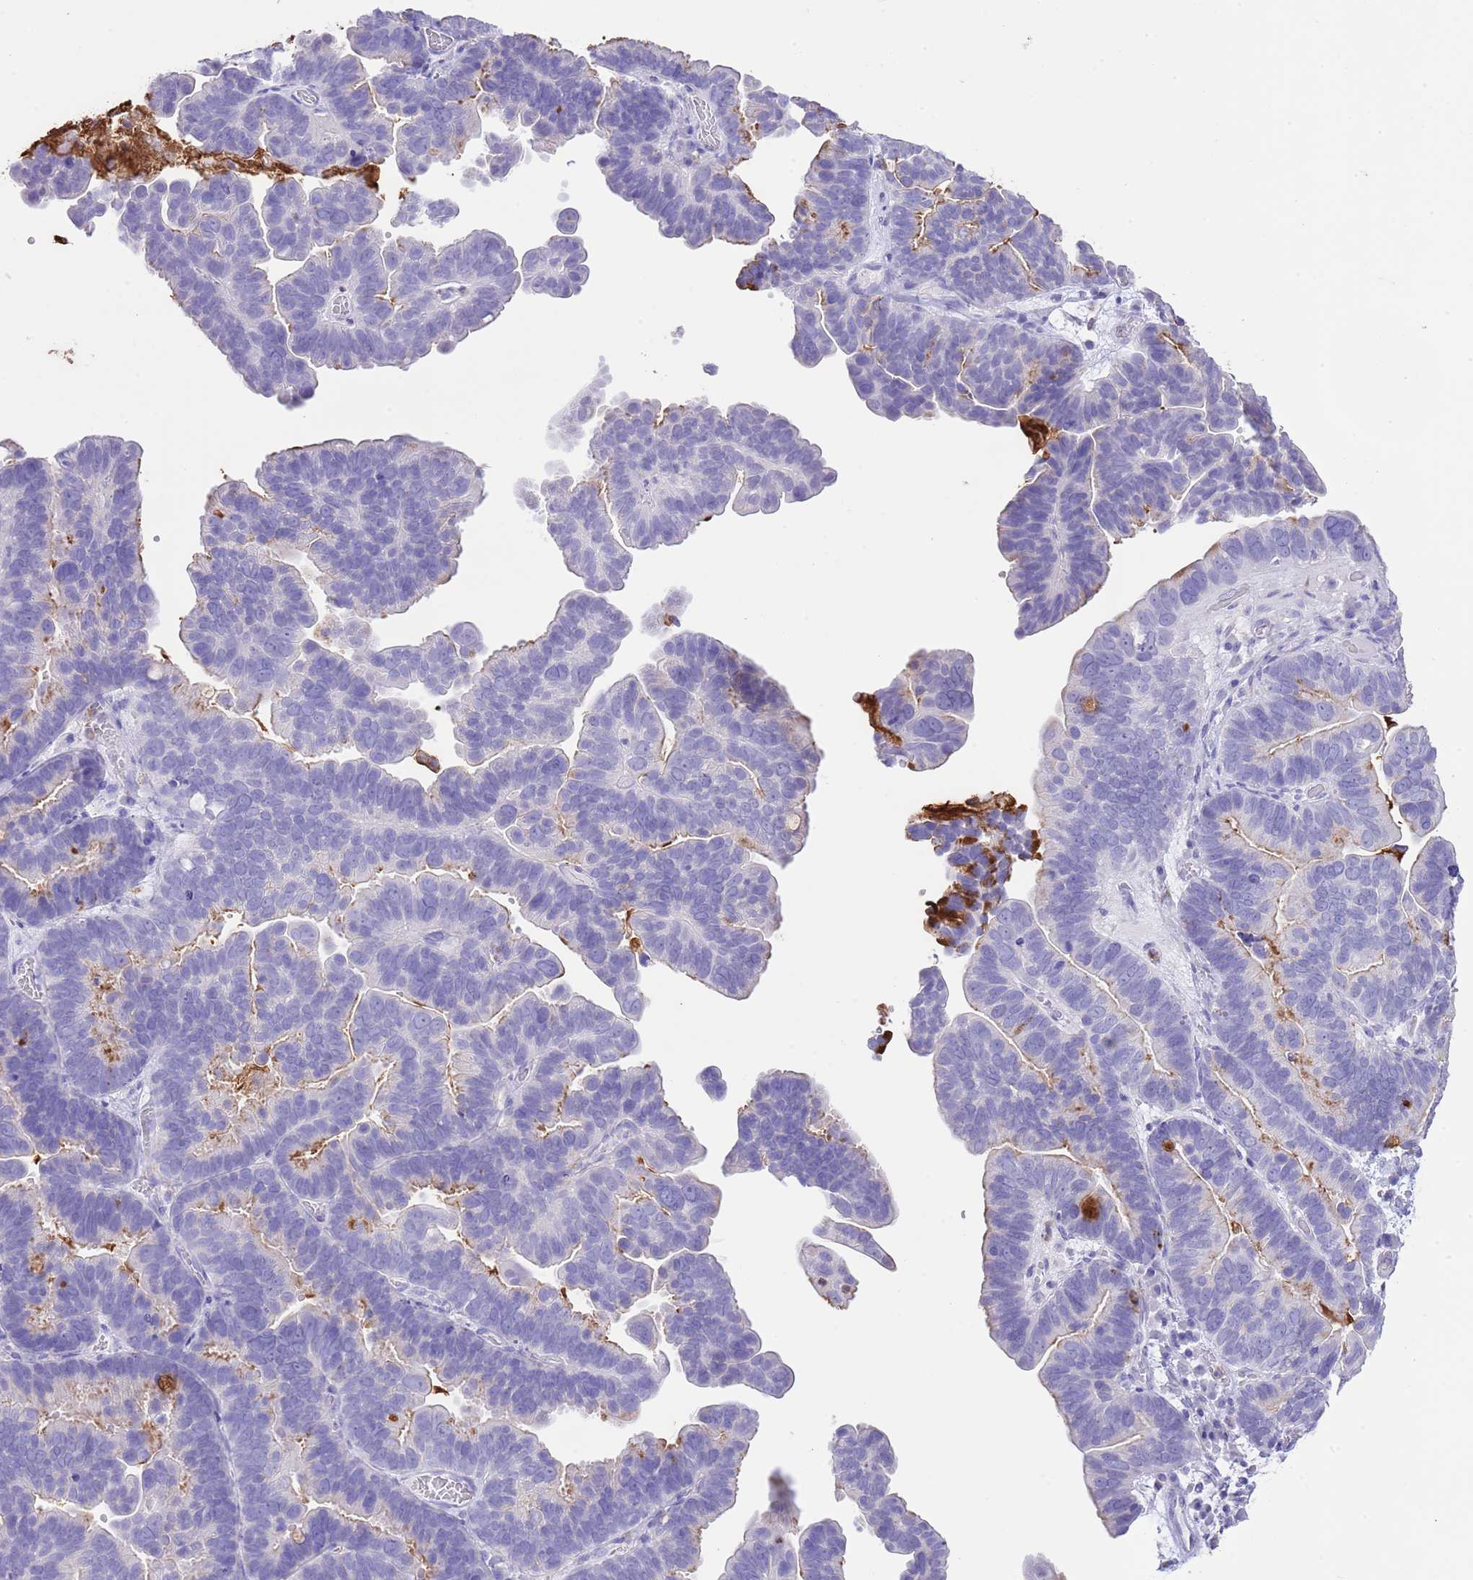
{"staining": {"intensity": "weak", "quantity": "<25%", "location": "cytoplasmic/membranous"}, "tissue": "ovarian cancer", "cell_type": "Tumor cells", "image_type": "cancer", "snomed": [{"axis": "morphology", "description": "Cystadenocarcinoma, serous, NOS"}, {"axis": "topography", "description": "Ovary"}], "caption": "A high-resolution histopathology image shows immunohistochemistry staining of ovarian cancer, which shows no significant expression in tumor cells. Nuclei are stained in blue.", "gene": "OR2Z1", "patient": {"sex": "female", "age": 56}}